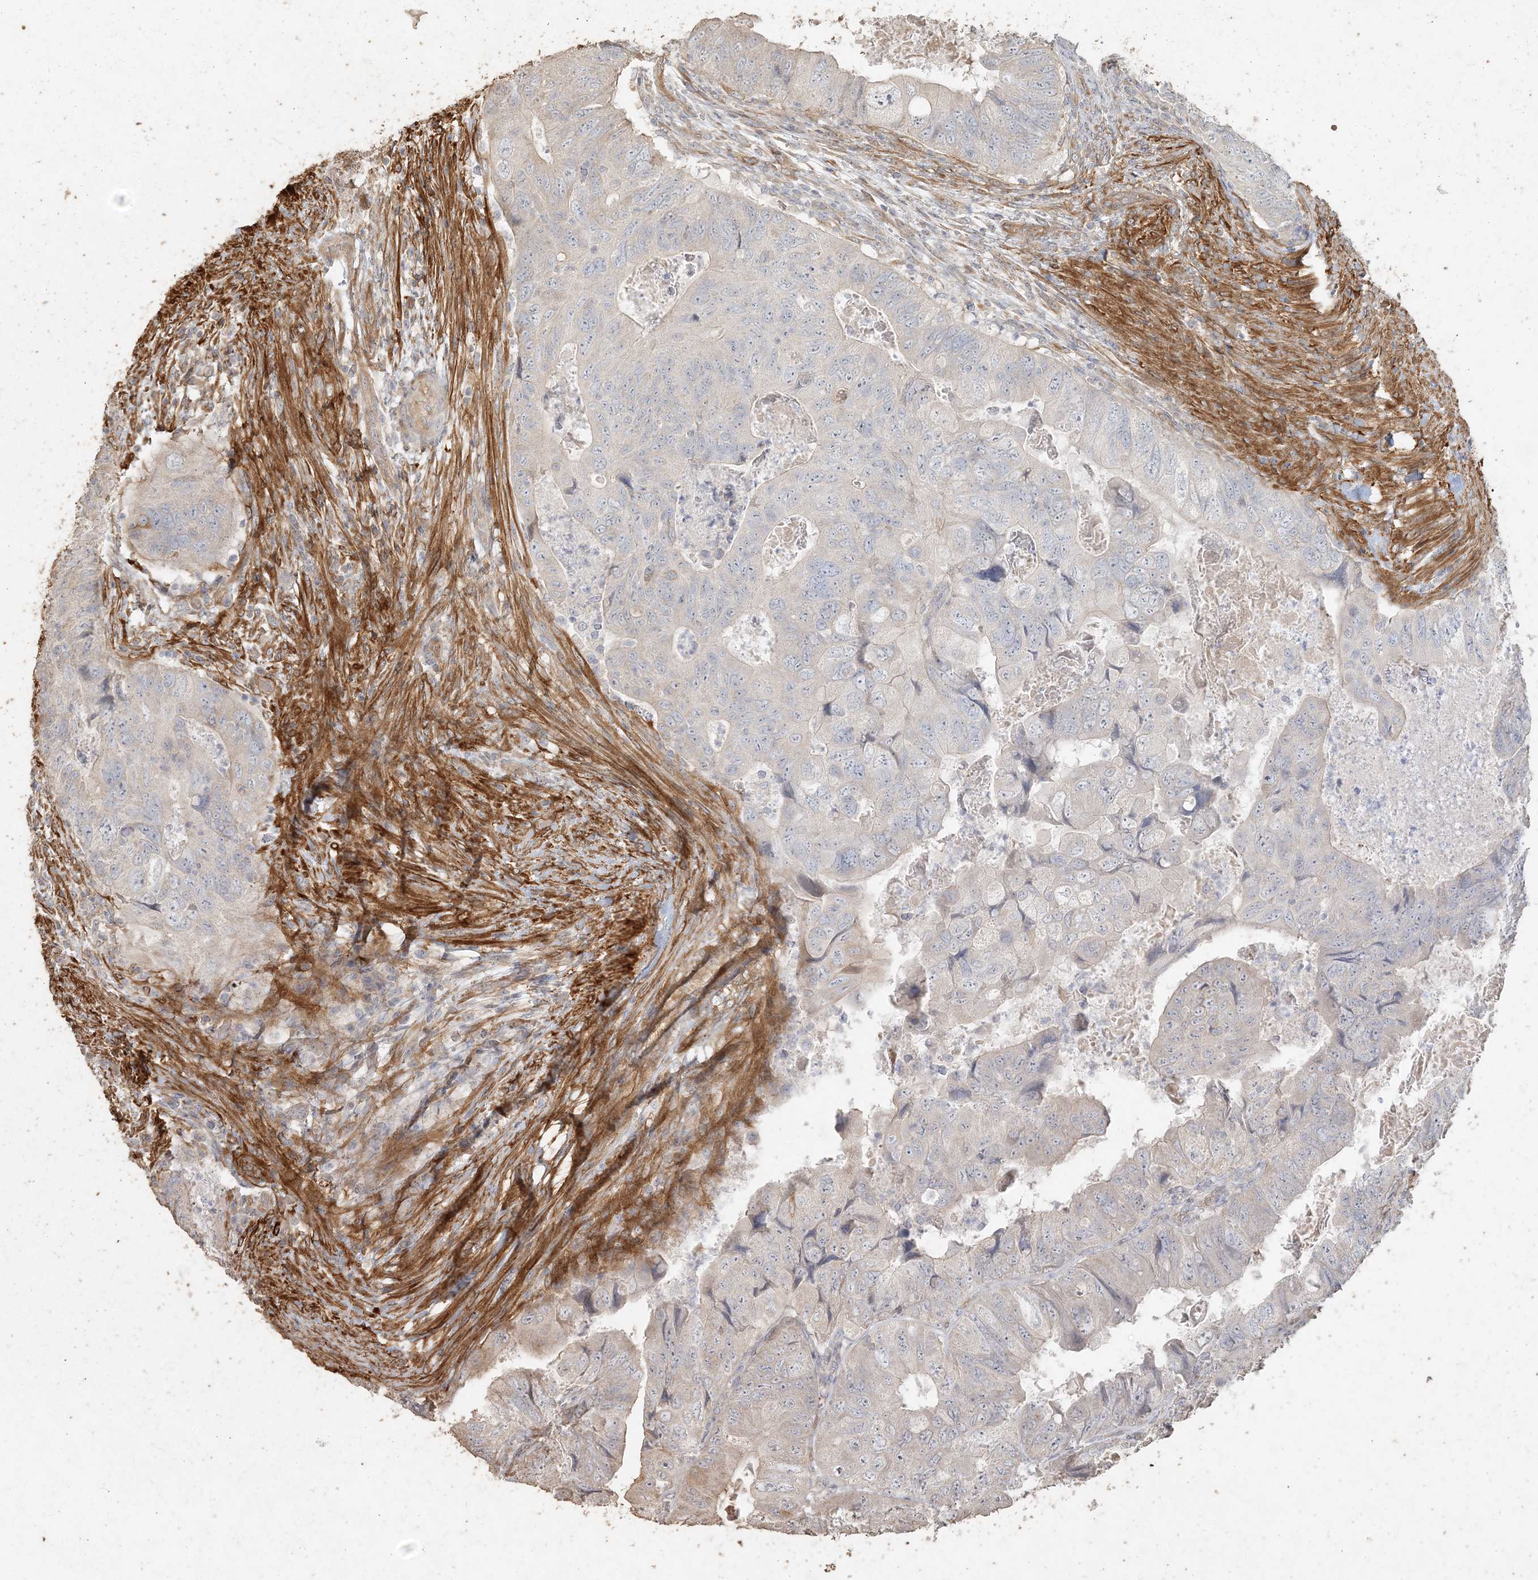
{"staining": {"intensity": "negative", "quantity": "none", "location": "none"}, "tissue": "colorectal cancer", "cell_type": "Tumor cells", "image_type": "cancer", "snomed": [{"axis": "morphology", "description": "Adenocarcinoma, NOS"}, {"axis": "topography", "description": "Rectum"}], "caption": "A high-resolution photomicrograph shows IHC staining of adenocarcinoma (colorectal), which reveals no significant positivity in tumor cells.", "gene": "RNF145", "patient": {"sex": "male", "age": 63}}